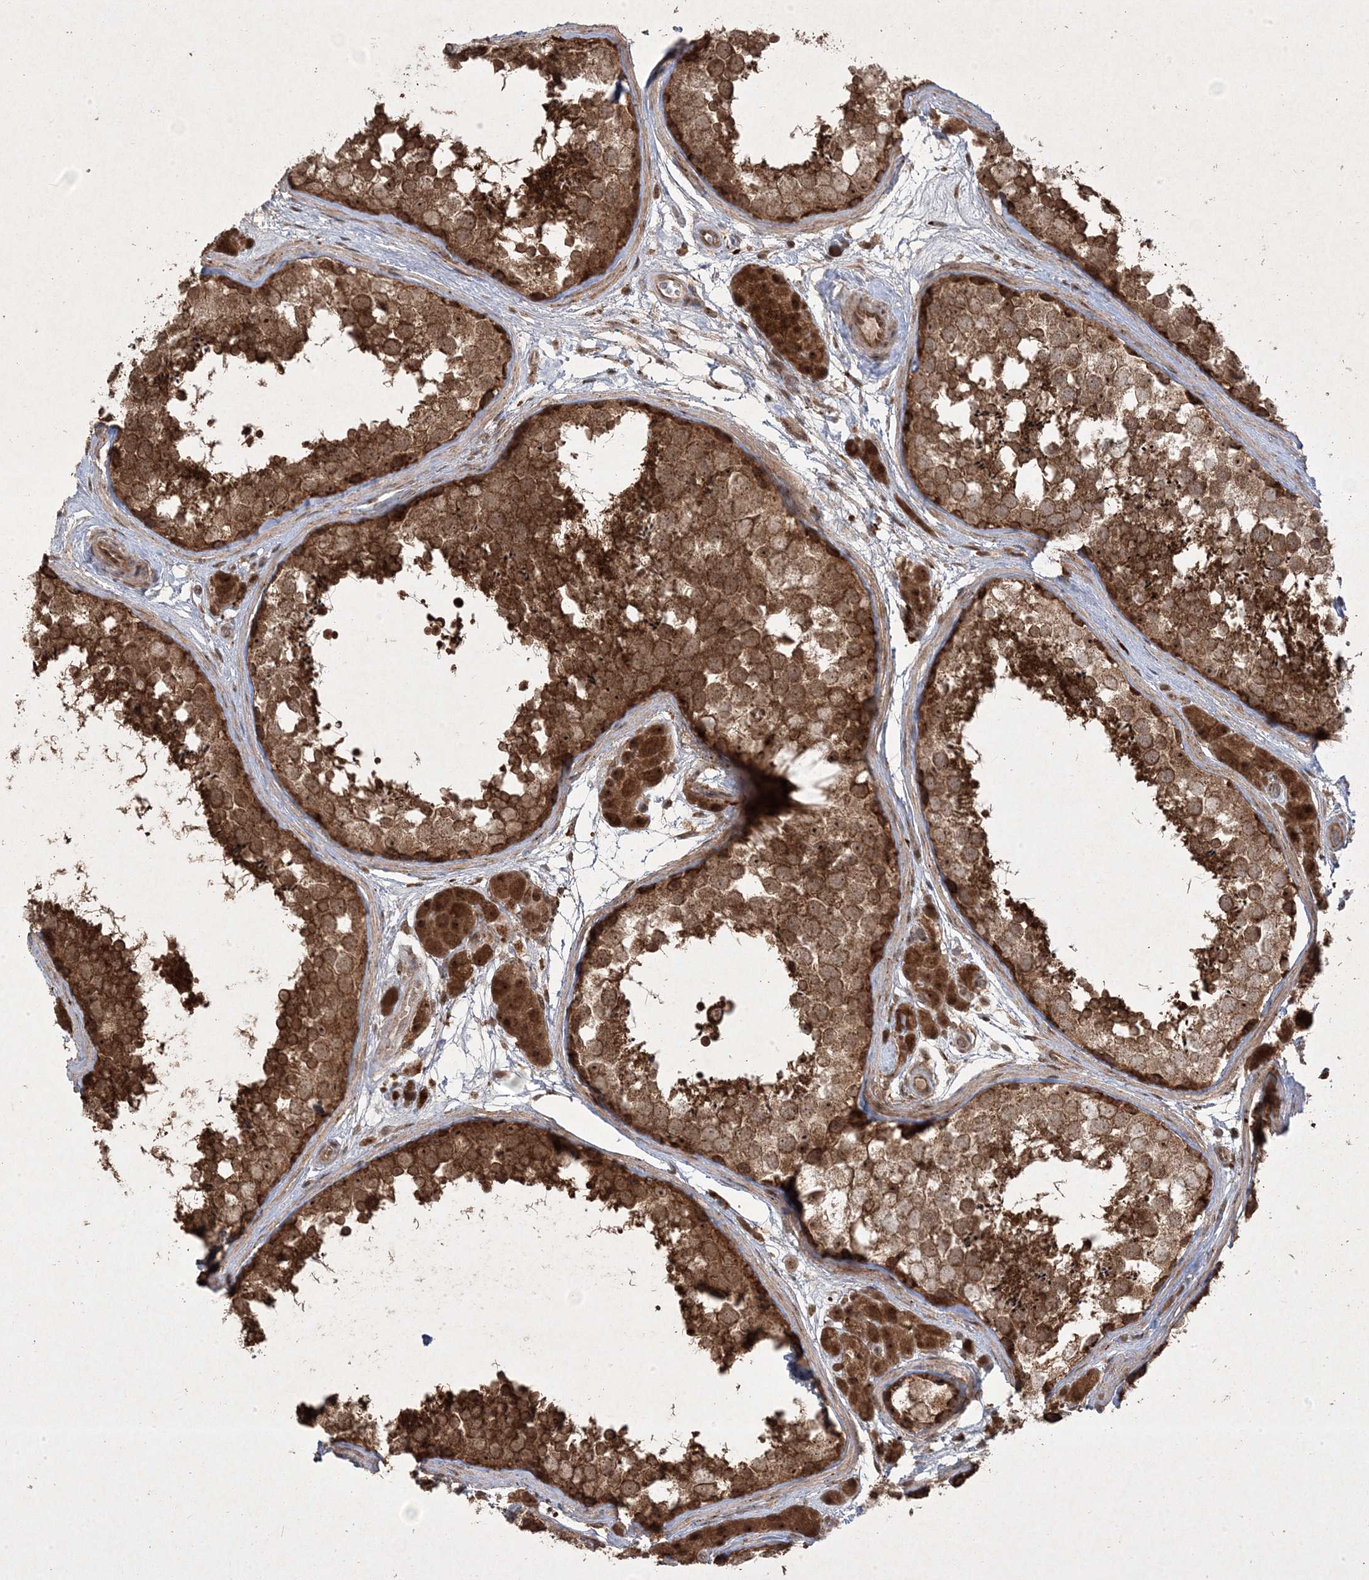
{"staining": {"intensity": "strong", "quantity": ">75%", "location": "cytoplasmic/membranous,nuclear"}, "tissue": "testis", "cell_type": "Cells in seminiferous ducts", "image_type": "normal", "snomed": [{"axis": "morphology", "description": "Normal tissue, NOS"}, {"axis": "topography", "description": "Testis"}], "caption": "Immunohistochemical staining of benign testis shows strong cytoplasmic/membranous,nuclear protein expression in approximately >75% of cells in seminiferous ducts.", "gene": "PLEKHM2", "patient": {"sex": "male", "age": 56}}